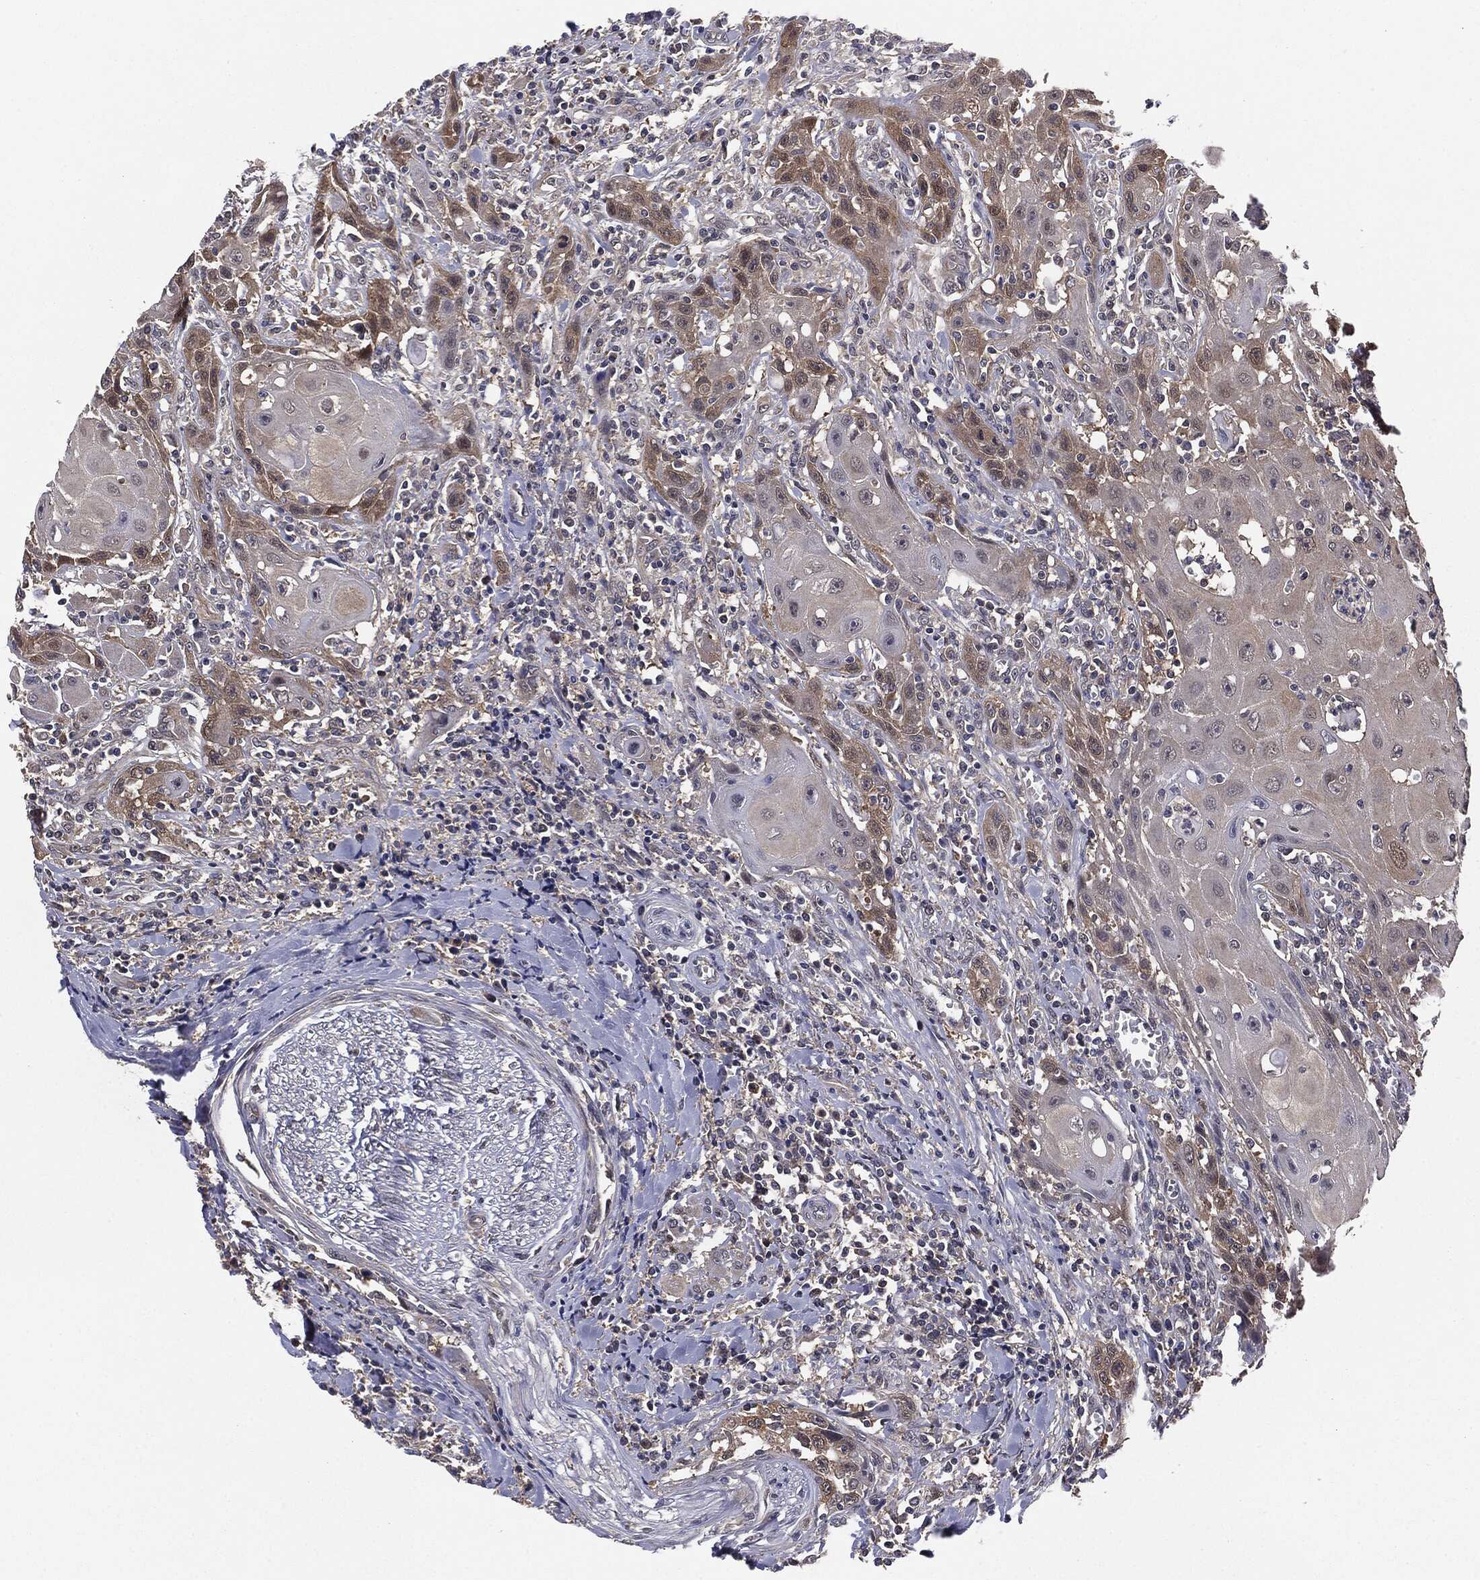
{"staining": {"intensity": "weak", "quantity": "<25%", "location": "cytoplasmic/membranous"}, "tissue": "head and neck cancer", "cell_type": "Tumor cells", "image_type": "cancer", "snomed": [{"axis": "morphology", "description": "Normal tissue, NOS"}, {"axis": "morphology", "description": "Squamous cell carcinoma, NOS"}, {"axis": "topography", "description": "Oral tissue"}, {"axis": "topography", "description": "Head-Neck"}], "caption": "Immunohistochemical staining of head and neck squamous cell carcinoma demonstrates no significant staining in tumor cells.", "gene": "KRT7", "patient": {"sex": "male", "age": 71}}